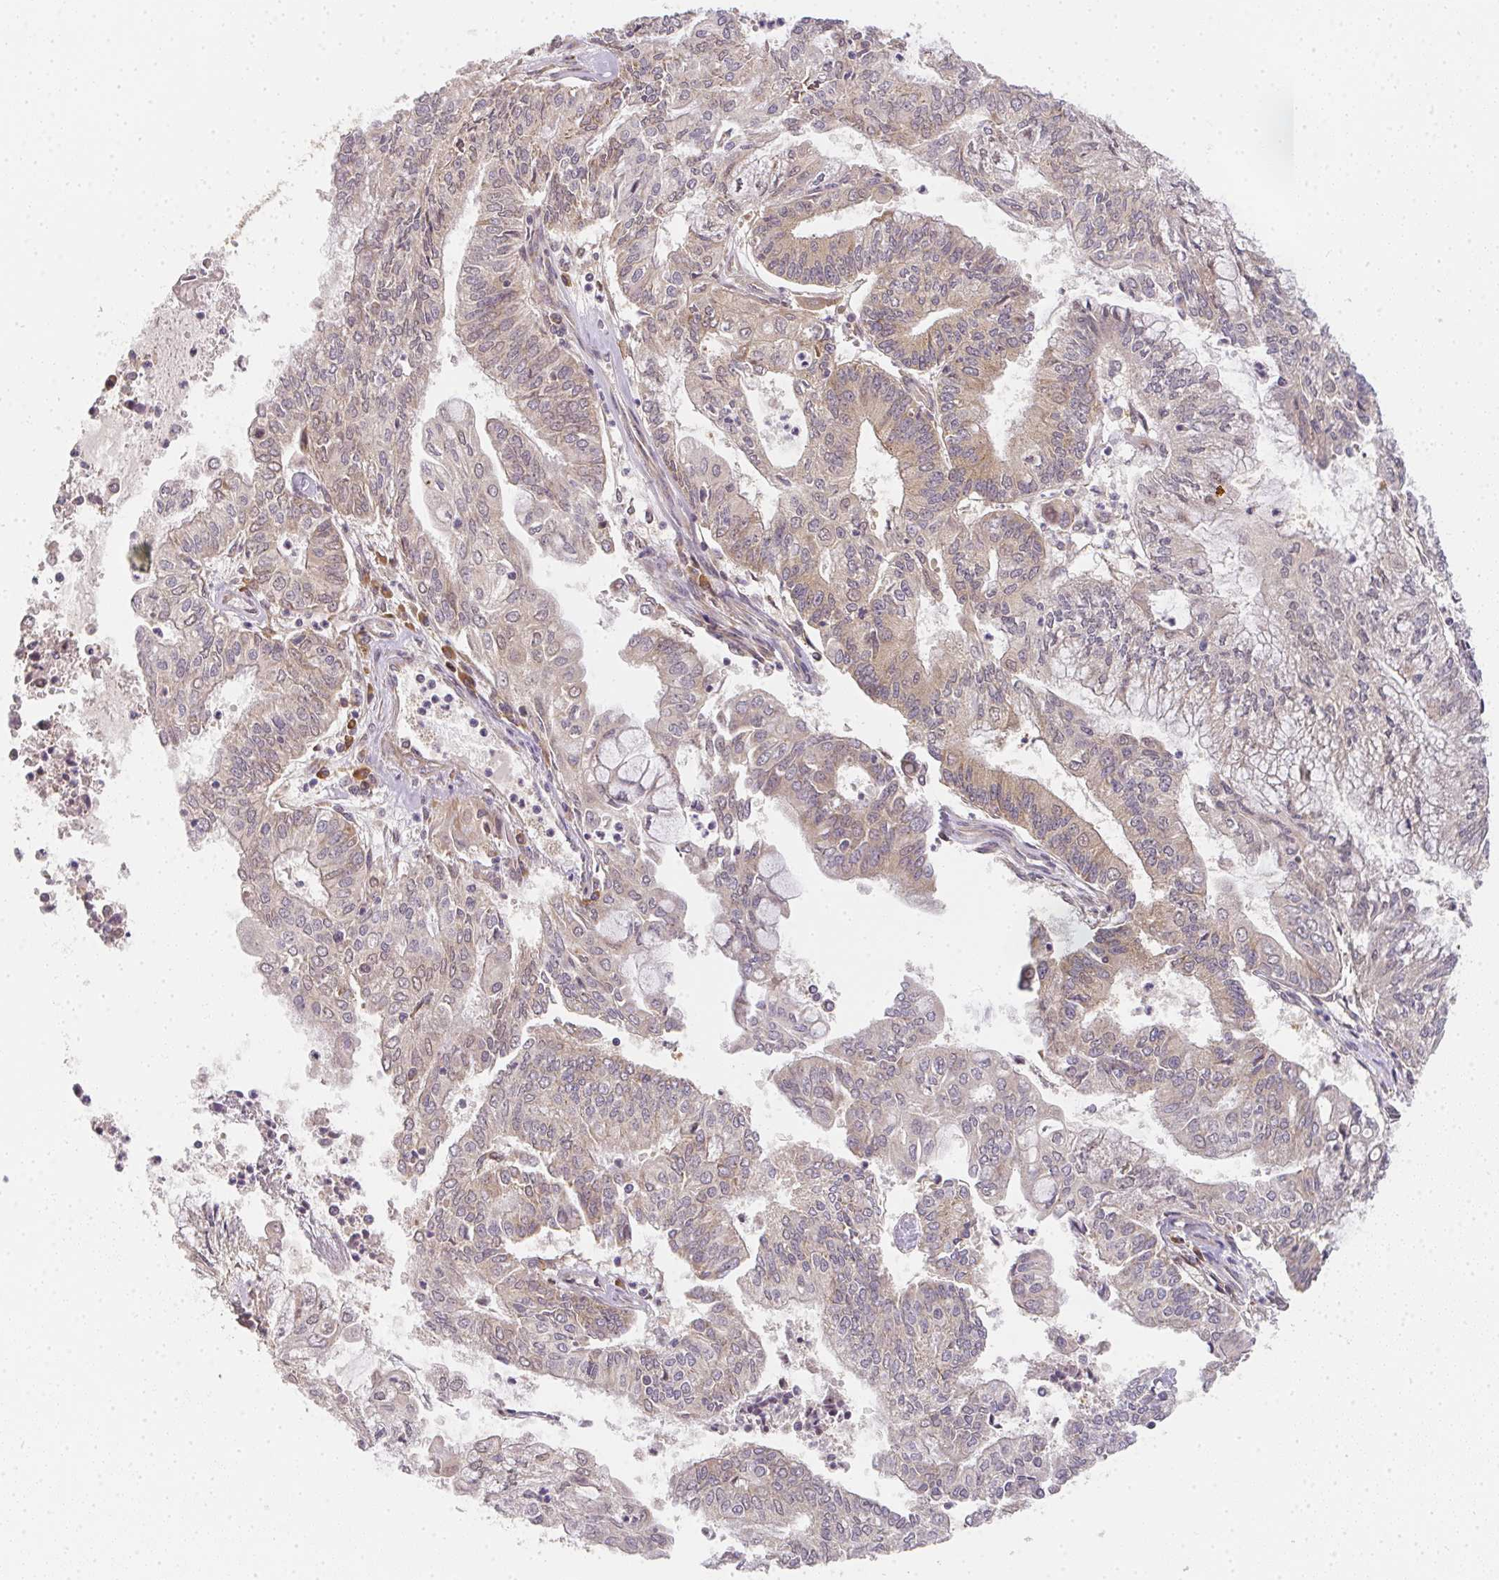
{"staining": {"intensity": "weak", "quantity": ">75%", "location": "cytoplasmic/membranous"}, "tissue": "endometrial cancer", "cell_type": "Tumor cells", "image_type": "cancer", "snomed": [{"axis": "morphology", "description": "Adenocarcinoma, NOS"}, {"axis": "topography", "description": "Endometrium"}], "caption": "Endometrial cancer stained with IHC shows weak cytoplasmic/membranous staining in approximately >75% of tumor cells.", "gene": "SLC35B3", "patient": {"sex": "female", "age": 61}}